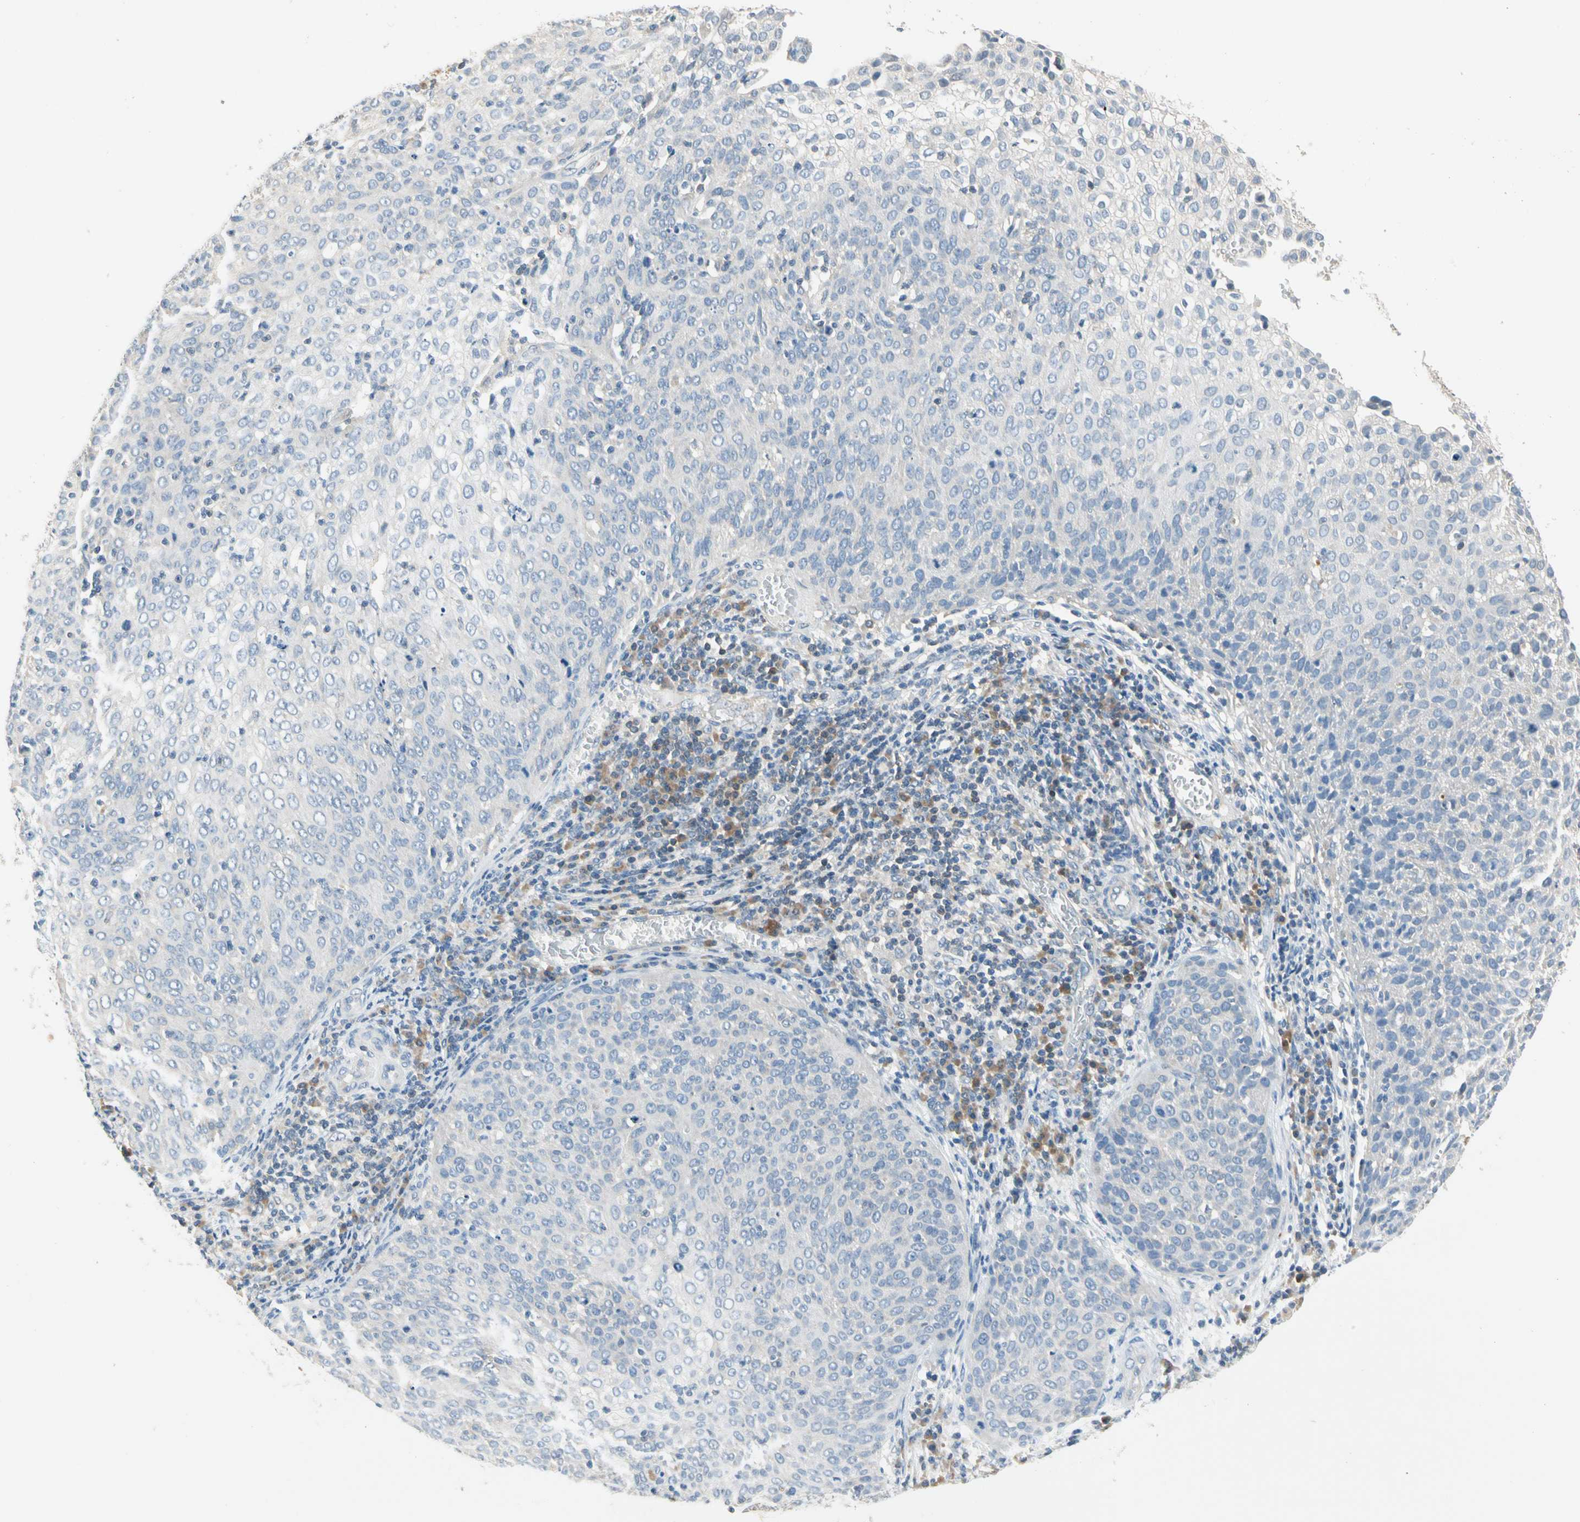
{"staining": {"intensity": "weak", "quantity": "<25%", "location": "cytoplasmic/membranous"}, "tissue": "cervical cancer", "cell_type": "Tumor cells", "image_type": "cancer", "snomed": [{"axis": "morphology", "description": "Squamous cell carcinoma, NOS"}, {"axis": "topography", "description": "Cervix"}], "caption": "IHC of human cervical squamous cell carcinoma displays no staining in tumor cells.", "gene": "MPI", "patient": {"sex": "female", "age": 38}}